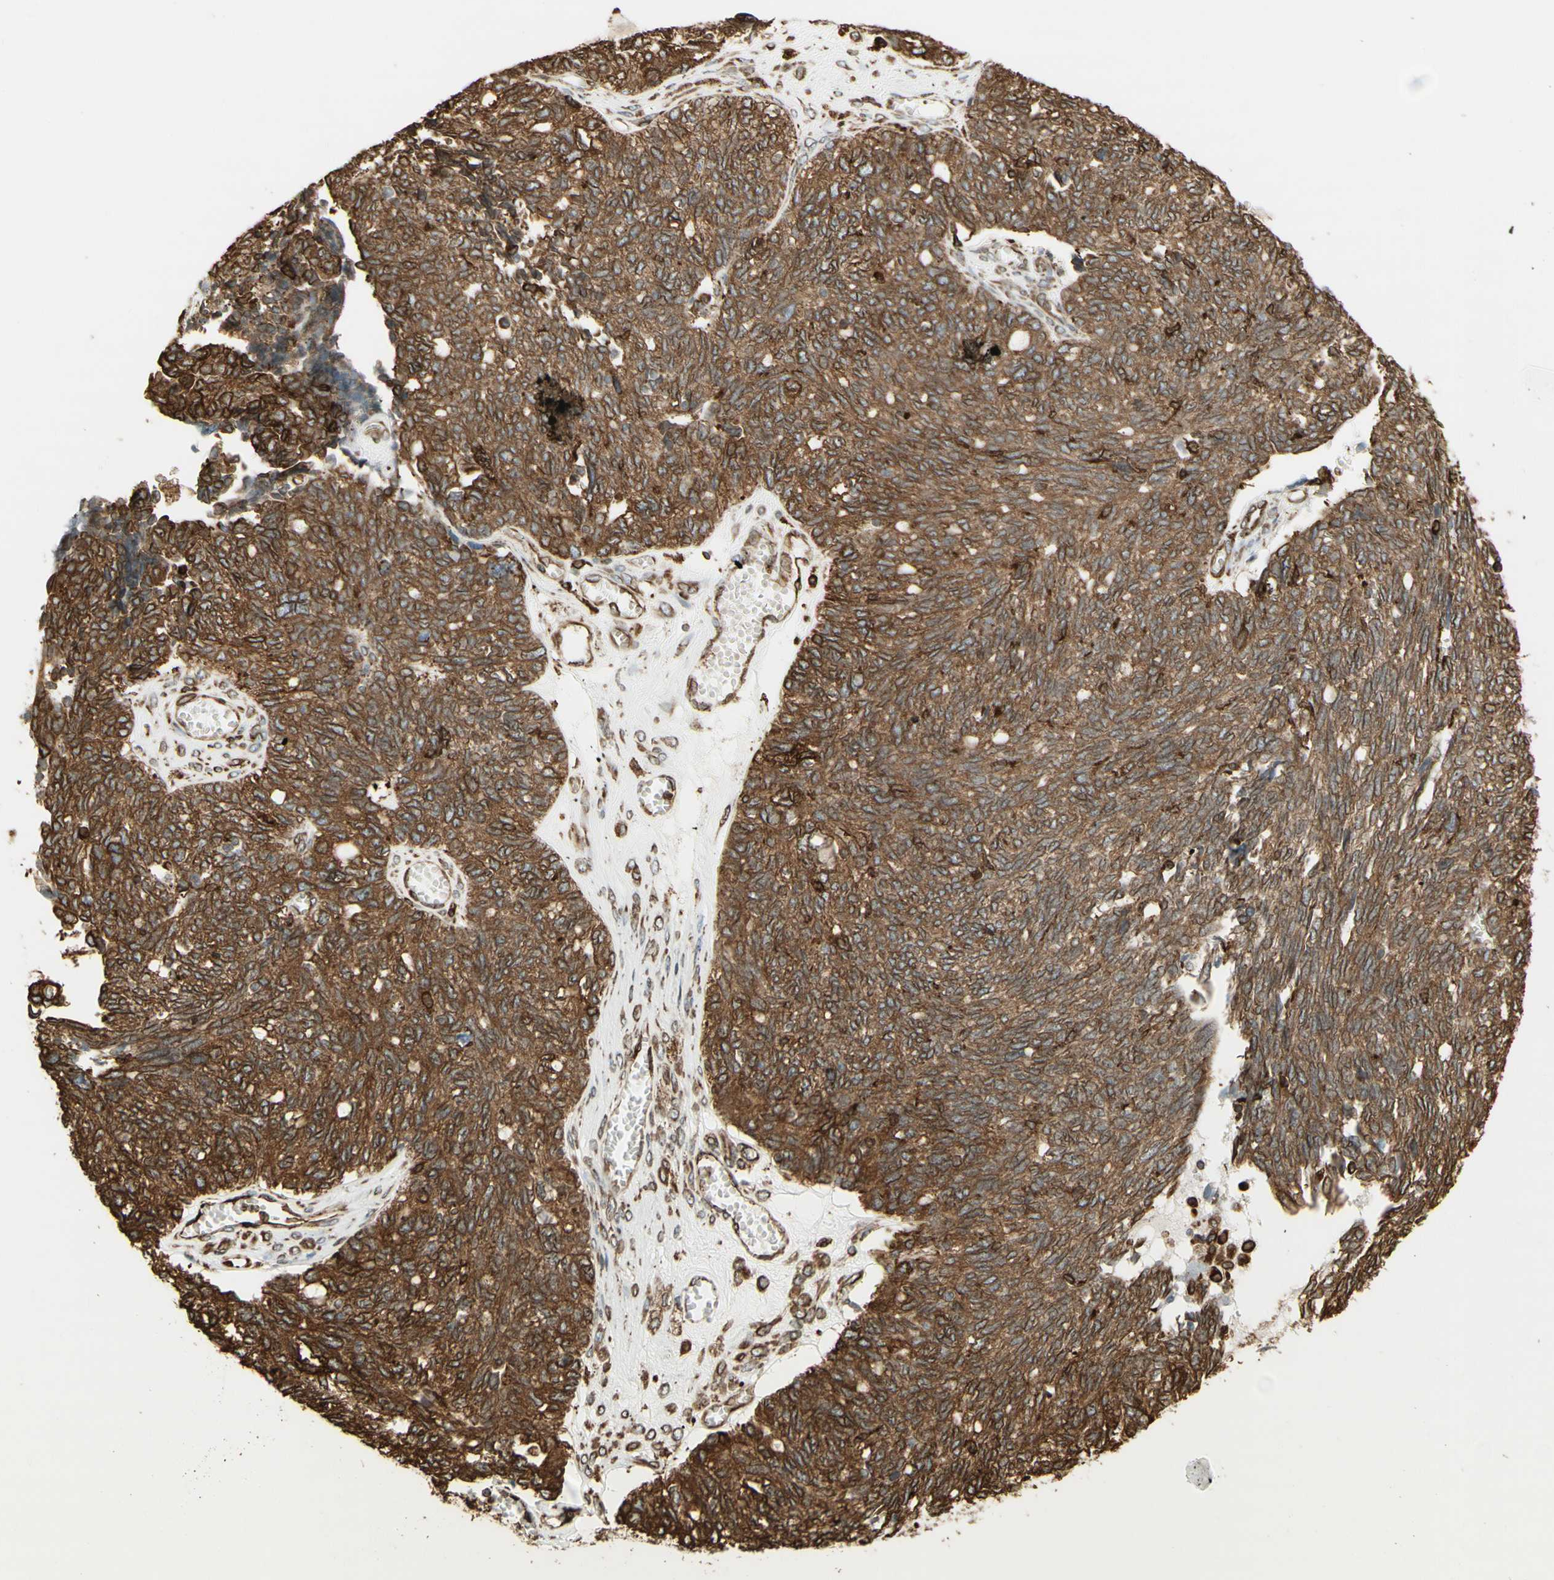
{"staining": {"intensity": "moderate", "quantity": ">75%", "location": "cytoplasmic/membranous"}, "tissue": "ovarian cancer", "cell_type": "Tumor cells", "image_type": "cancer", "snomed": [{"axis": "morphology", "description": "Cystadenocarcinoma, serous, NOS"}, {"axis": "topography", "description": "Ovary"}], "caption": "High-power microscopy captured an immunohistochemistry (IHC) histopathology image of serous cystadenocarcinoma (ovarian), revealing moderate cytoplasmic/membranous expression in approximately >75% of tumor cells. Nuclei are stained in blue.", "gene": "CANX", "patient": {"sex": "female", "age": 79}}